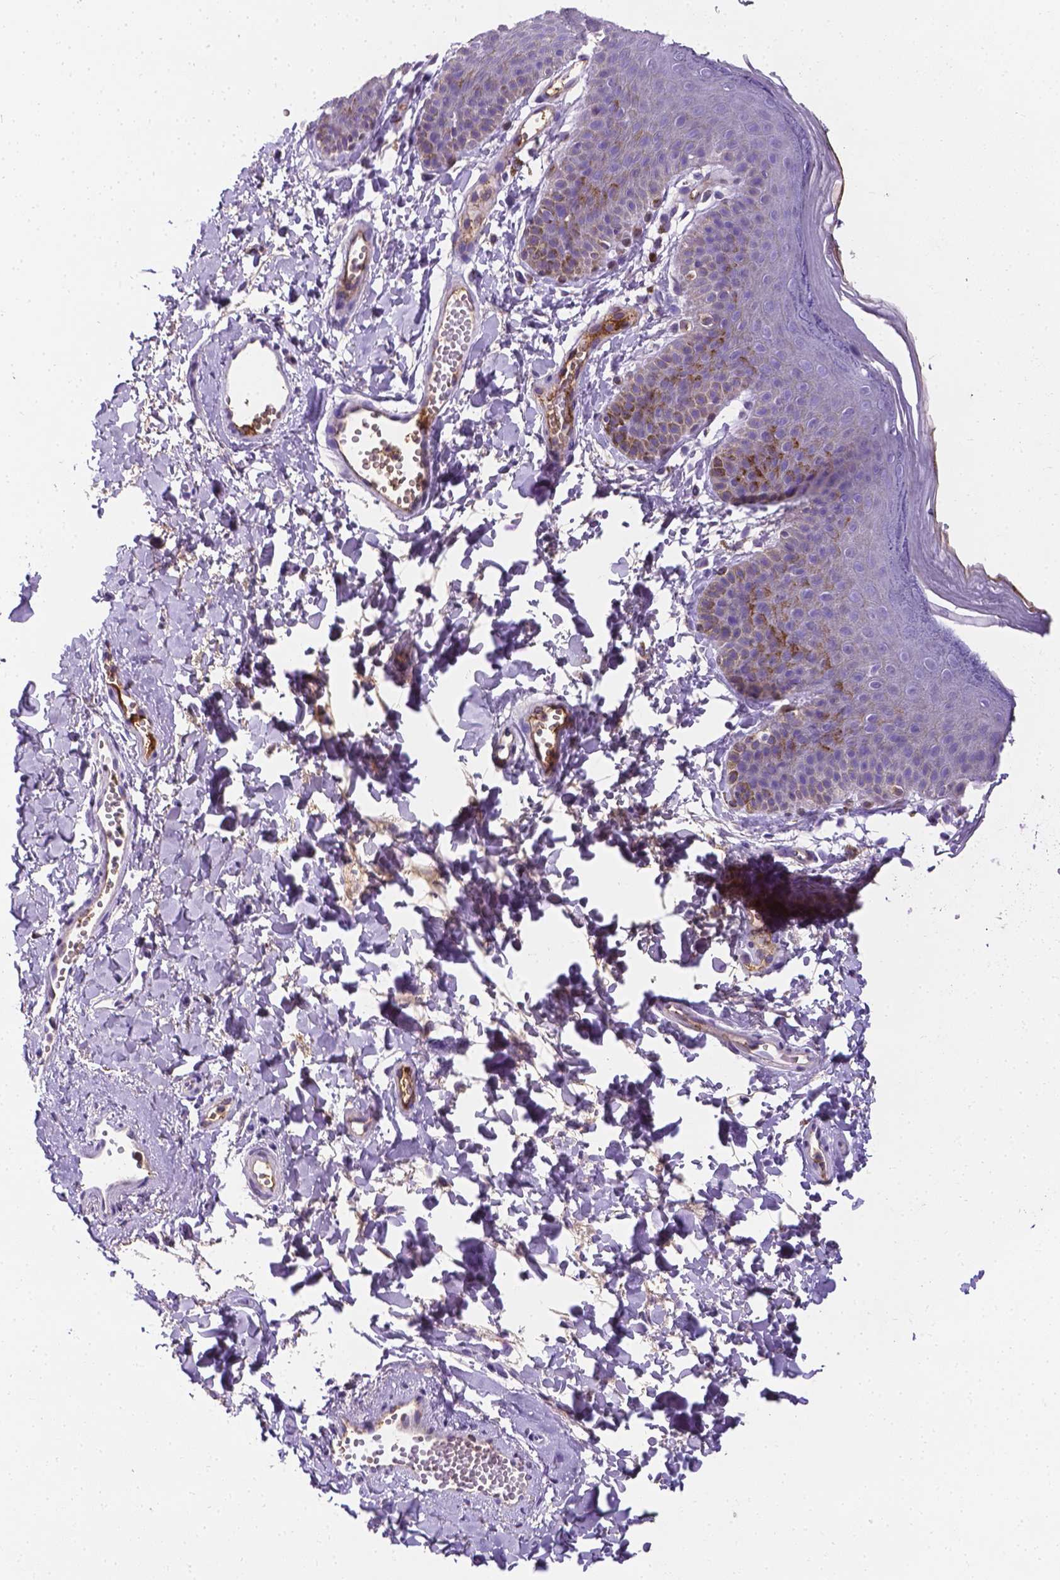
{"staining": {"intensity": "moderate", "quantity": "<25%", "location": "cytoplasmic/membranous"}, "tissue": "skin", "cell_type": "Epidermal cells", "image_type": "normal", "snomed": [{"axis": "morphology", "description": "Normal tissue, NOS"}, {"axis": "topography", "description": "Anal"}], "caption": "A micrograph showing moderate cytoplasmic/membranous staining in approximately <25% of epidermal cells in unremarkable skin, as visualized by brown immunohistochemical staining.", "gene": "APOE", "patient": {"sex": "male", "age": 53}}